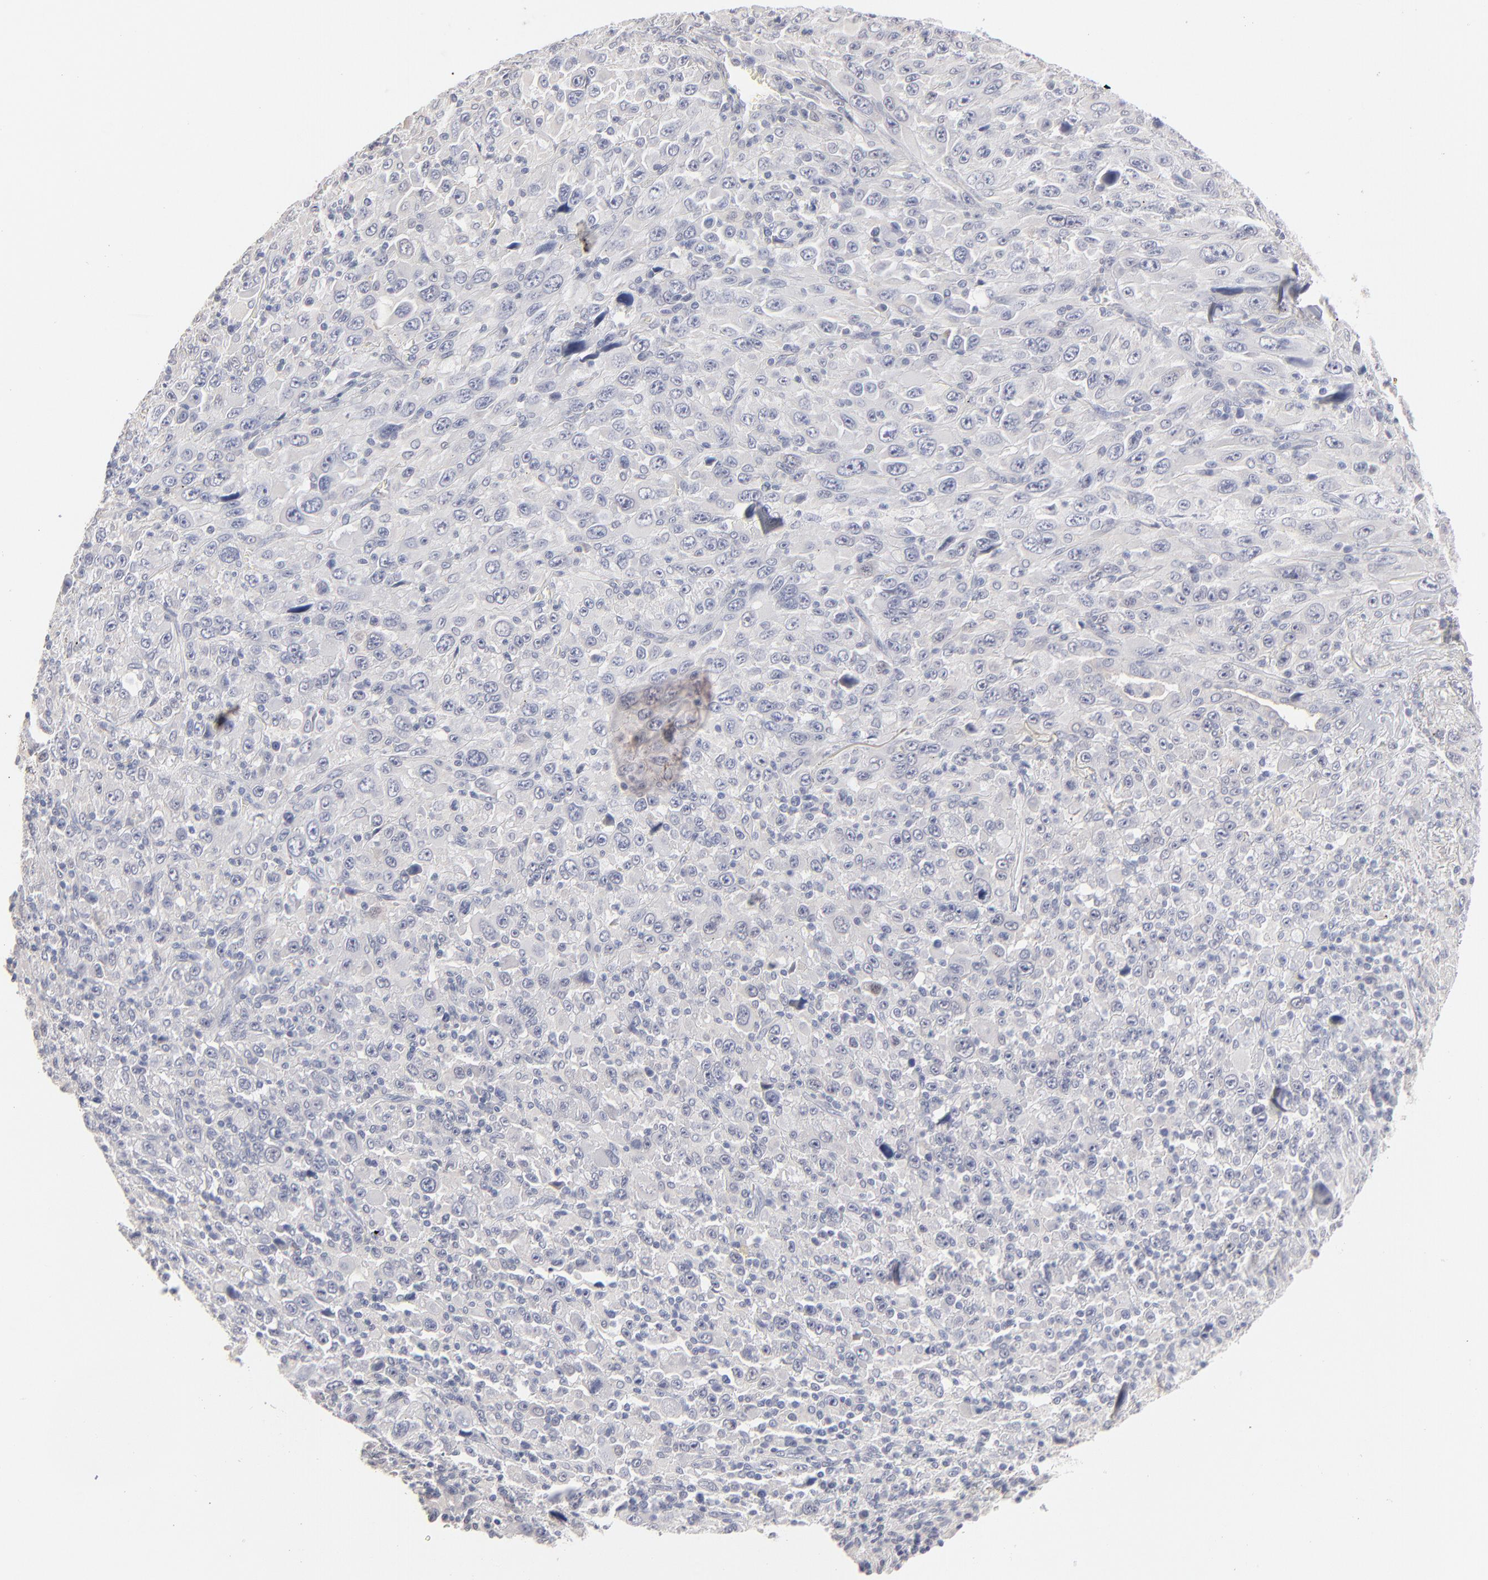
{"staining": {"intensity": "negative", "quantity": "none", "location": "none"}, "tissue": "melanoma", "cell_type": "Tumor cells", "image_type": "cancer", "snomed": [{"axis": "morphology", "description": "Malignant melanoma, Metastatic site"}, {"axis": "topography", "description": "Skin"}], "caption": "Tumor cells are negative for protein expression in human malignant melanoma (metastatic site).", "gene": "RBM3", "patient": {"sex": "female", "age": 56}}